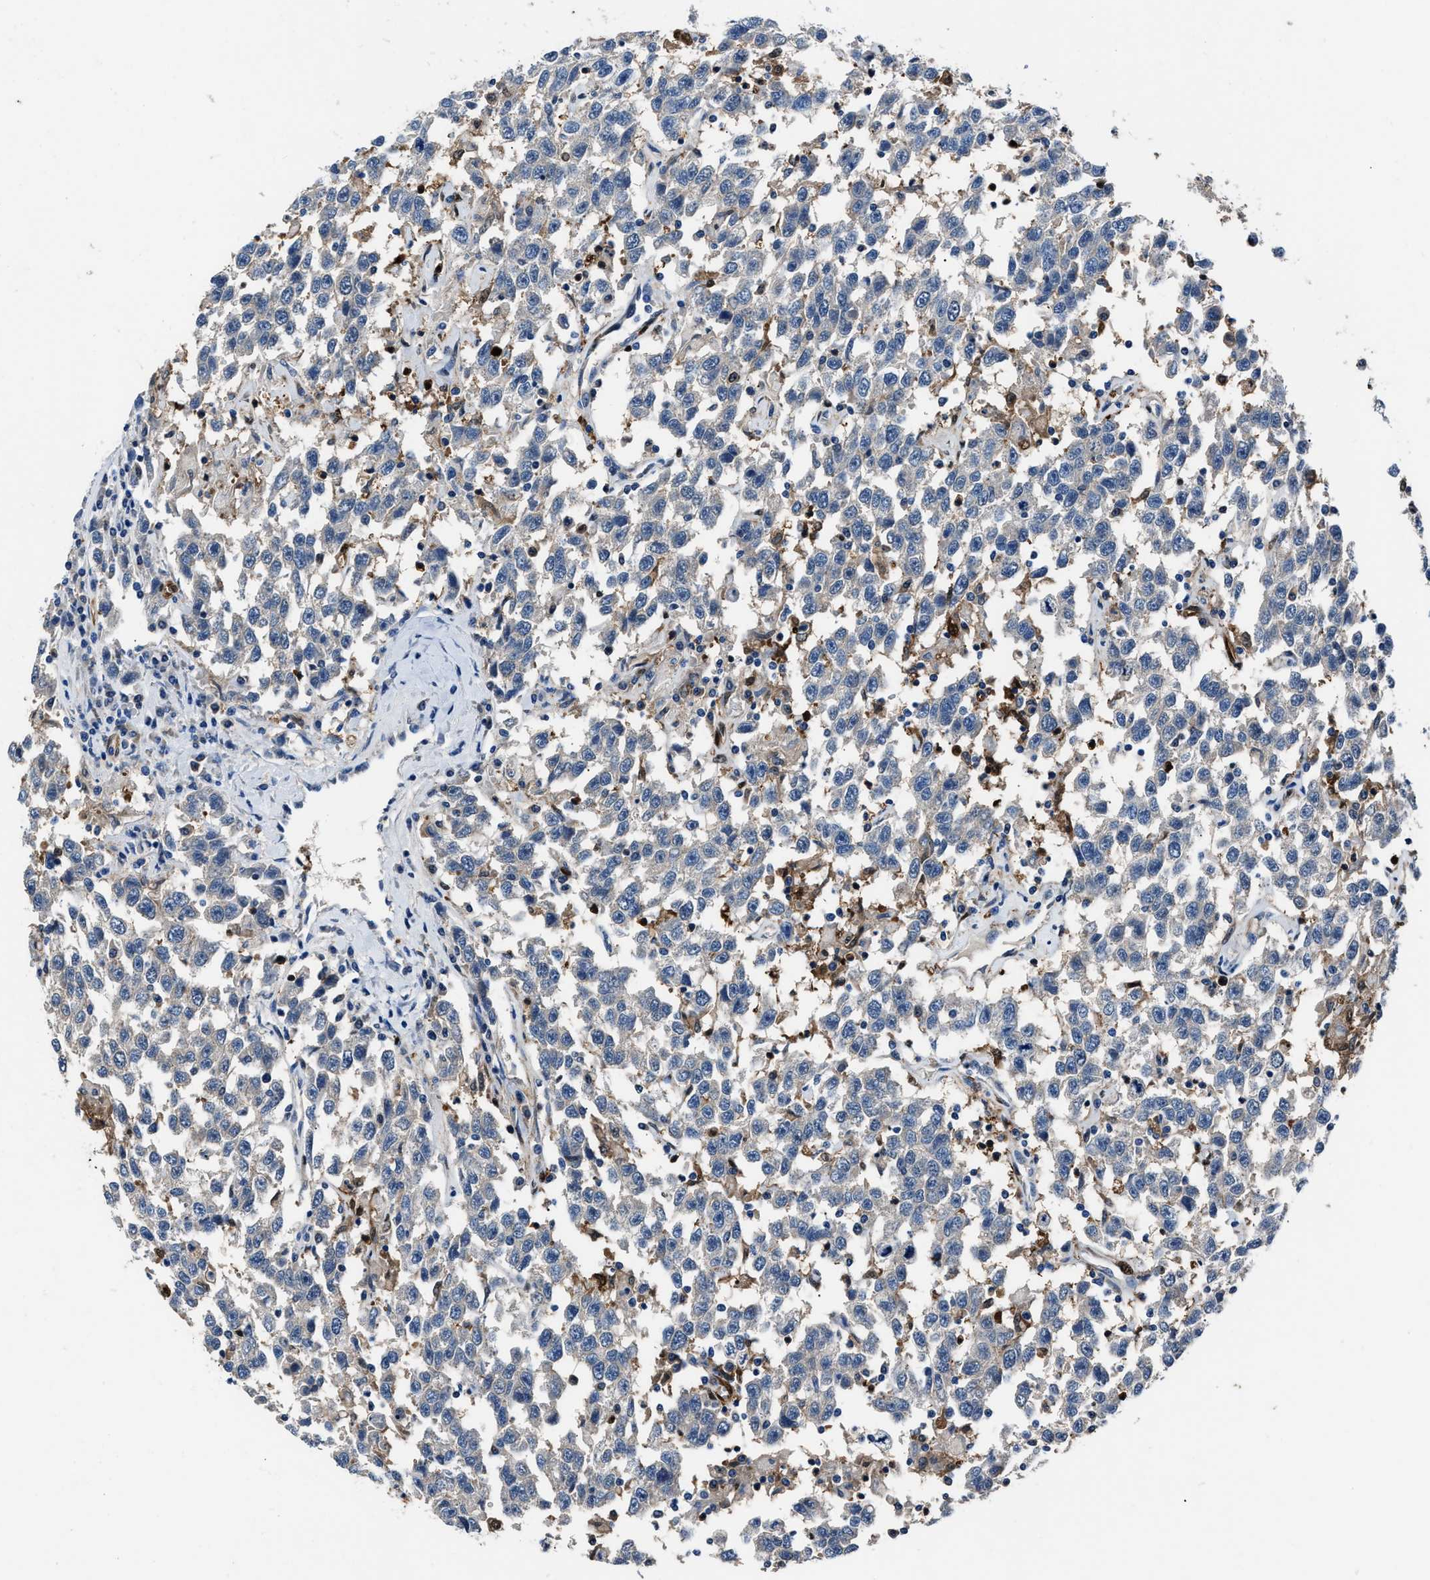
{"staining": {"intensity": "negative", "quantity": "none", "location": "none"}, "tissue": "testis cancer", "cell_type": "Tumor cells", "image_type": "cancer", "snomed": [{"axis": "morphology", "description": "Seminoma, NOS"}, {"axis": "topography", "description": "Testis"}], "caption": "Immunohistochemistry (IHC) photomicrograph of neoplastic tissue: testis cancer stained with DAB (3,3'-diaminobenzidine) reveals no significant protein expression in tumor cells.", "gene": "PPA1", "patient": {"sex": "male", "age": 41}}